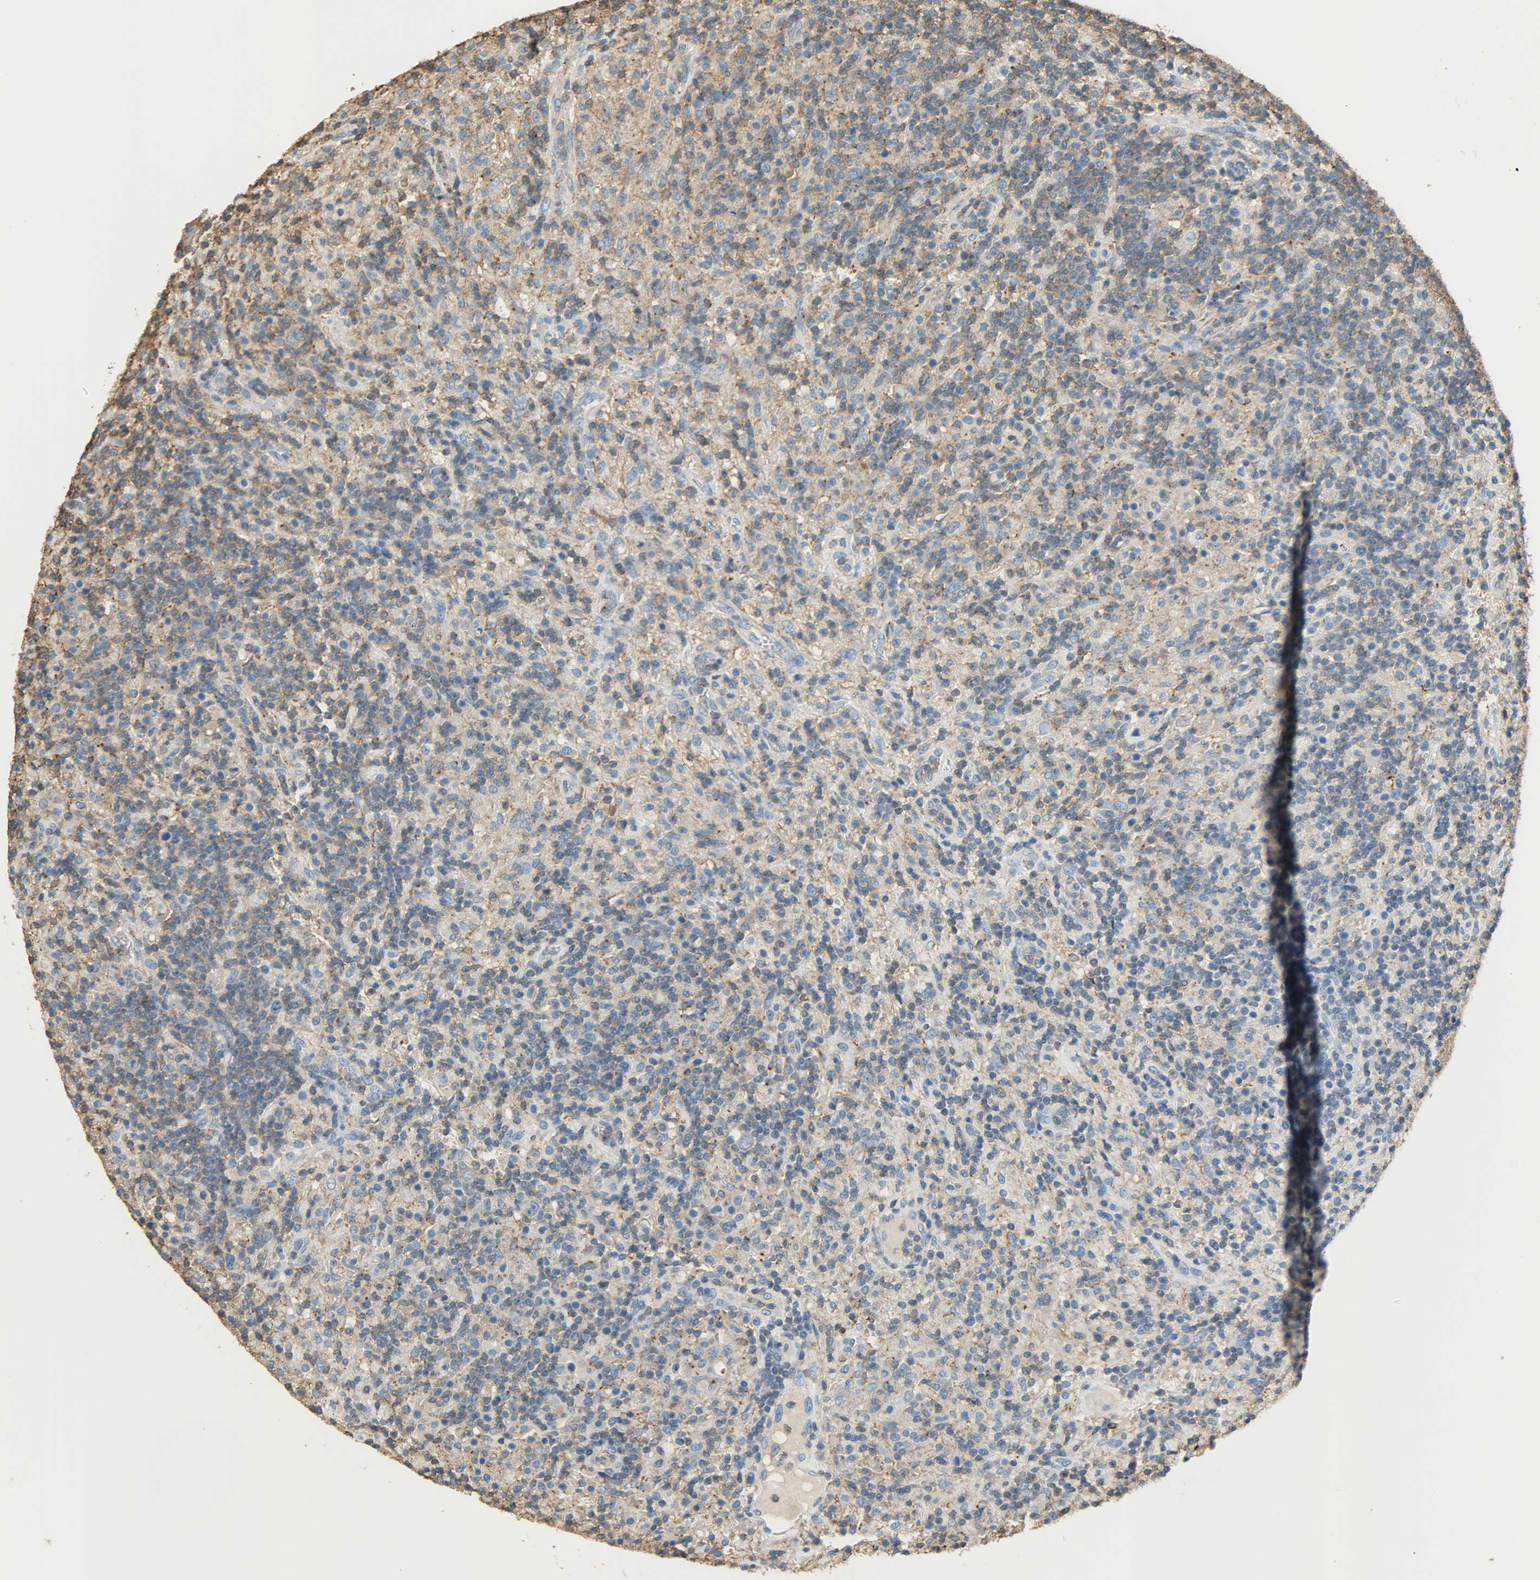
{"staining": {"intensity": "weak", "quantity": "25%-75%", "location": "cytoplasmic/membranous"}, "tissue": "lymphoma", "cell_type": "Tumor cells", "image_type": "cancer", "snomed": [{"axis": "morphology", "description": "Hodgkin's disease, NOS"}, {"axis": "topography", "description": "Lymph node"}], "caption": "Weak cytoplasmic/membranous staining for a protein is present in about 25%-75% of tumor cells of lymphoma using immunohistochemistry.", "gene": "ANXA6", "patient": {"sex": "male", "age": 70}}